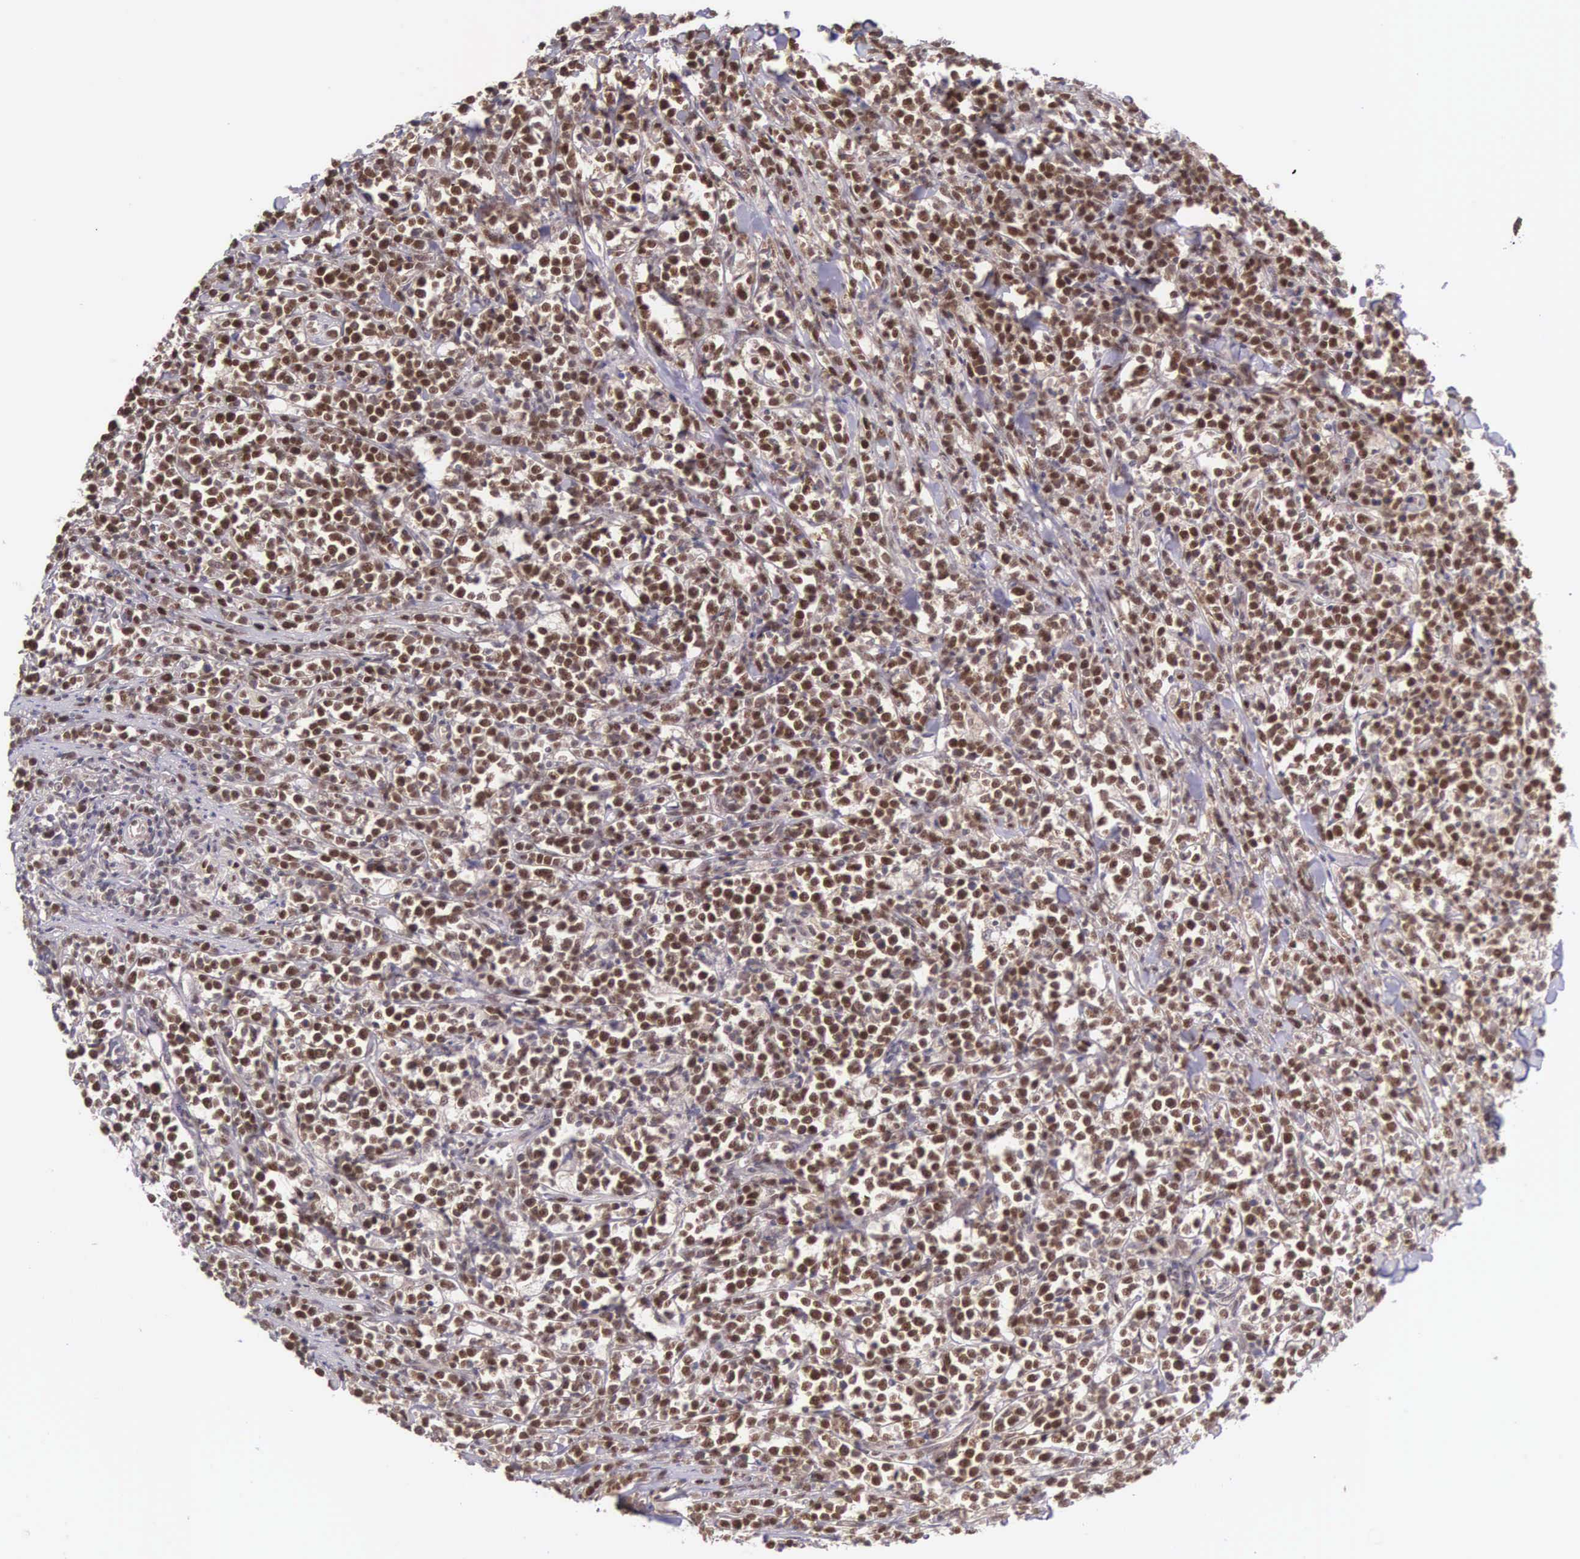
{"staining": {"intensity": "strong", "quantity": ">75%", "location": "nuclear"}, "tissue": "lymphoma", "cell_type": "Tumor cells", "image_type": "cancer", "snomed": [{"axis": "morphology", "description": "Malignant lymphoma, non-Hodgkin's type, High grade"}, {"axis": "topography", "description": "Small intestine"}, {"axis": "topography", "description": "Colon"}], "caption": "Human malignant lymphoma, non-Hodgkin's type (high-grade) stained with a brown dye reveals strong nuclear positive staining in about >75% of tumor cells.", "gene": "CCDC117", "patient": {"sex": "male", "age": 8}}